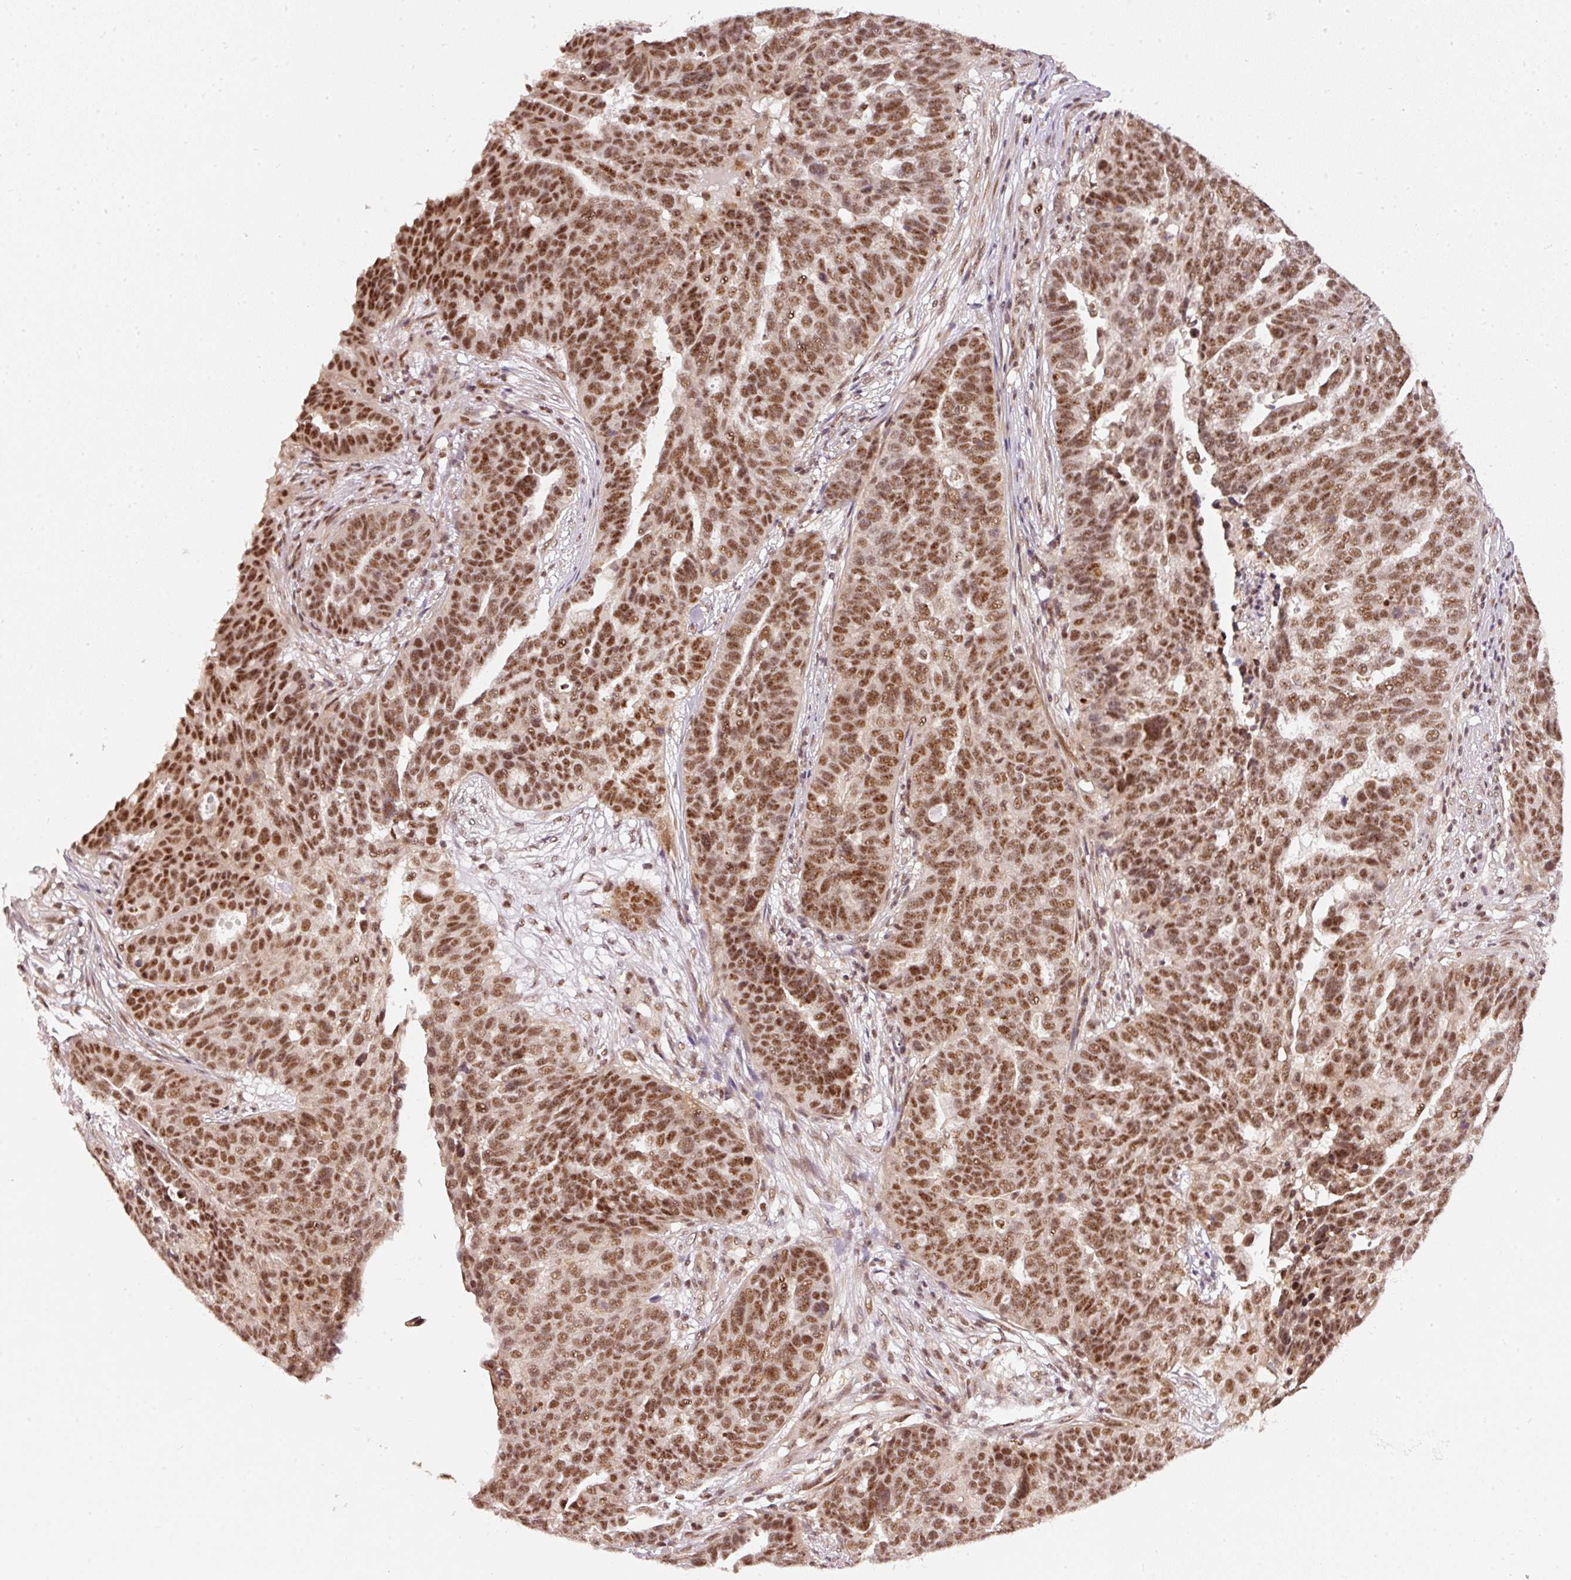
{"staining": {"intensity": "moderate", "quantity": ">75%", "location": "nuclear"}, "tissue": "ovarian cancer", "cell_type": "Tumor cells", "image_type": "cancer", "snomed": [{"axis": "morphology", "description": "Cystadenocarcinoma, serous, NOS"}, {"axis": "topography", "description": "Ovary"}], "caption": "Immunohistochemical staining of ovarian cancer shows moderate nuclear protein staining in approximately >75% of tumor cells.", "gene": "THOC6", "patient": {"sex": "female", "age": 59}}